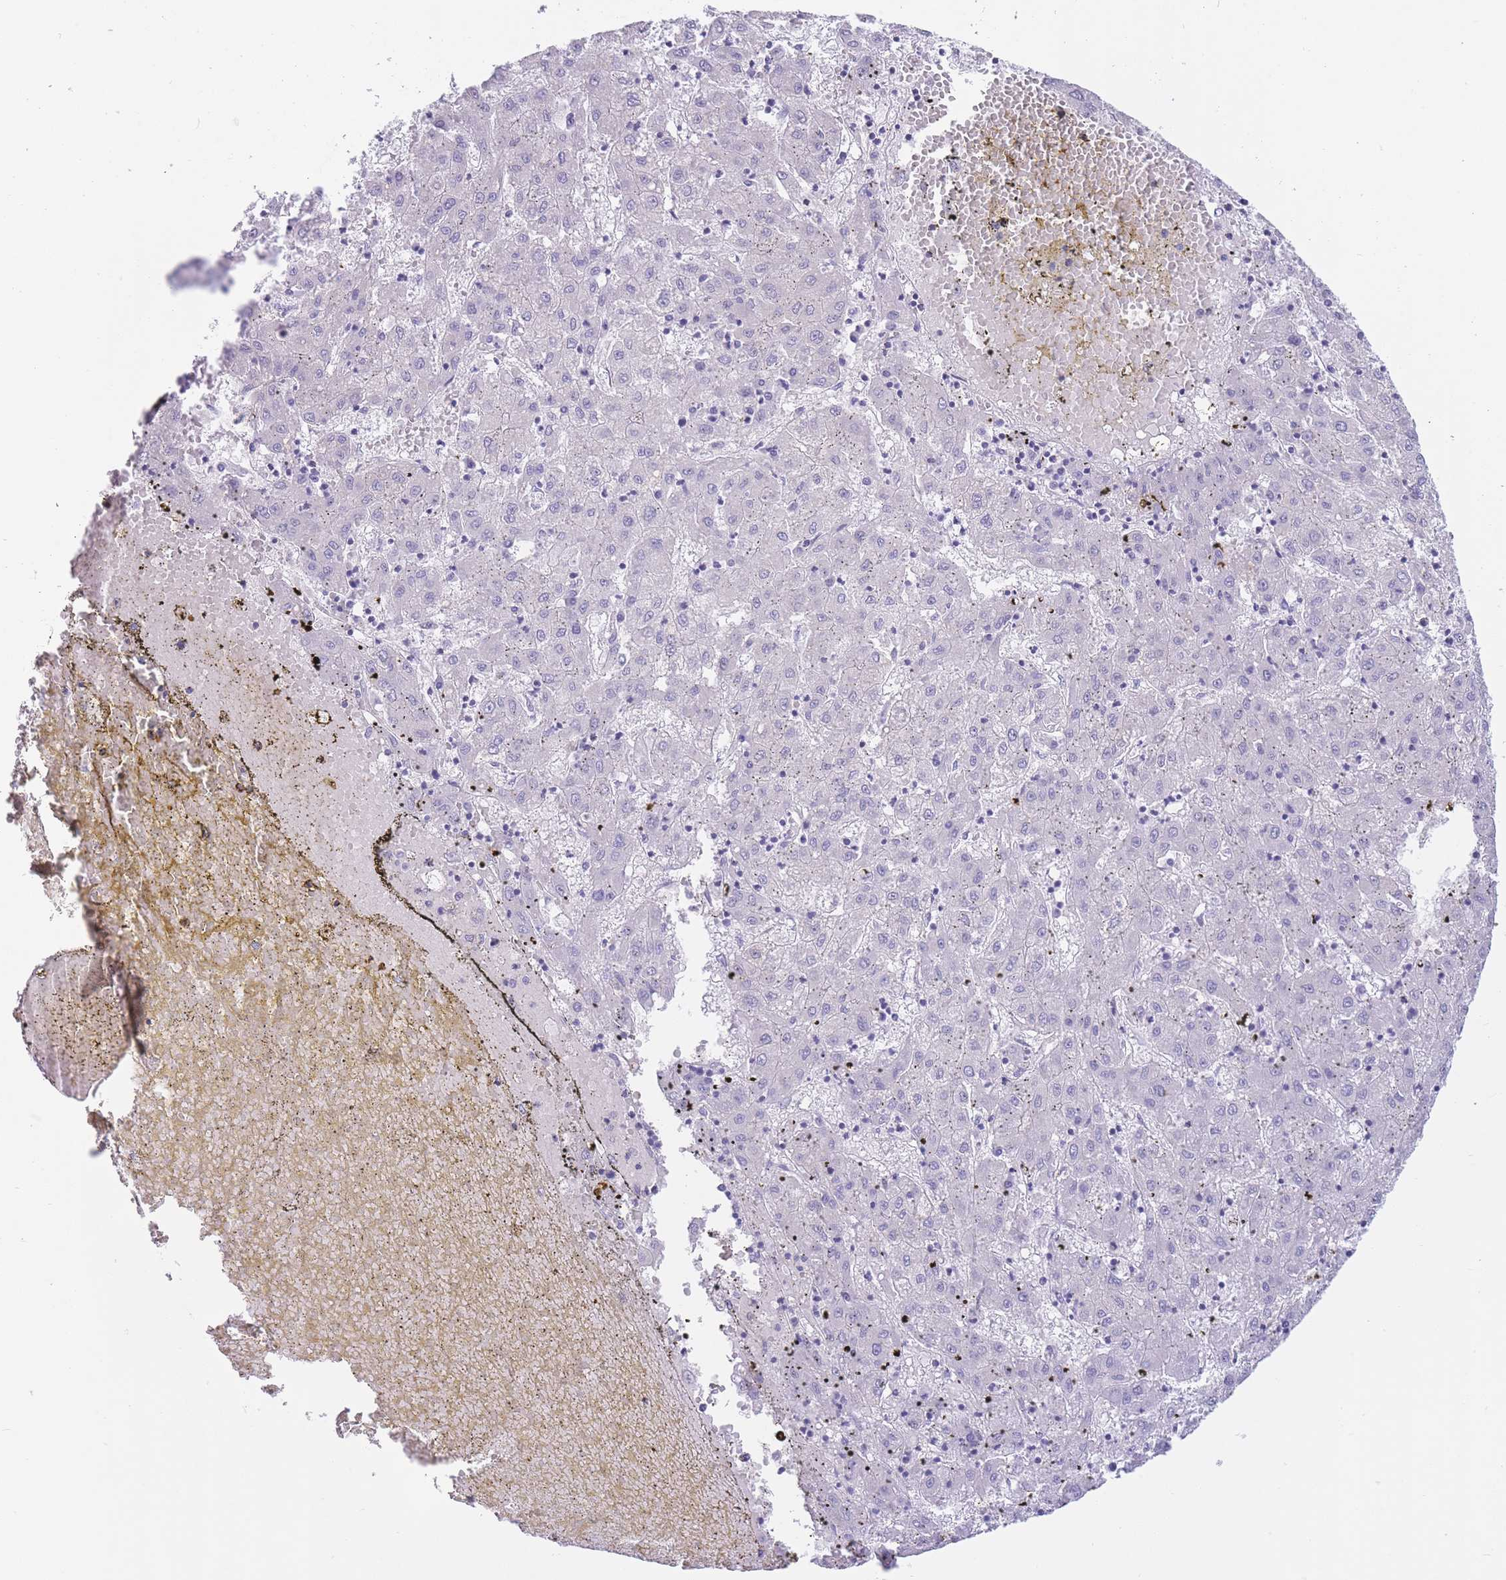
{"staining": {"intensity": "negative", "quantity": "none", "location": "none"}, "tissue": "liver cancer", "cell_type": "Tumor cells", "image_type": "cancer", "snomed": [{"axis": "morphology", "description": "Carcinoma, Hepatocellular, NOS"}, {"axis": "topography", "description": "Liver"}], "caption": "IHC of hepatocellular carcinoma (liver) reveals no staining in tumor cells.", "gene": "ALS2CL", "patient": {"sex": "male", "age": 72}}